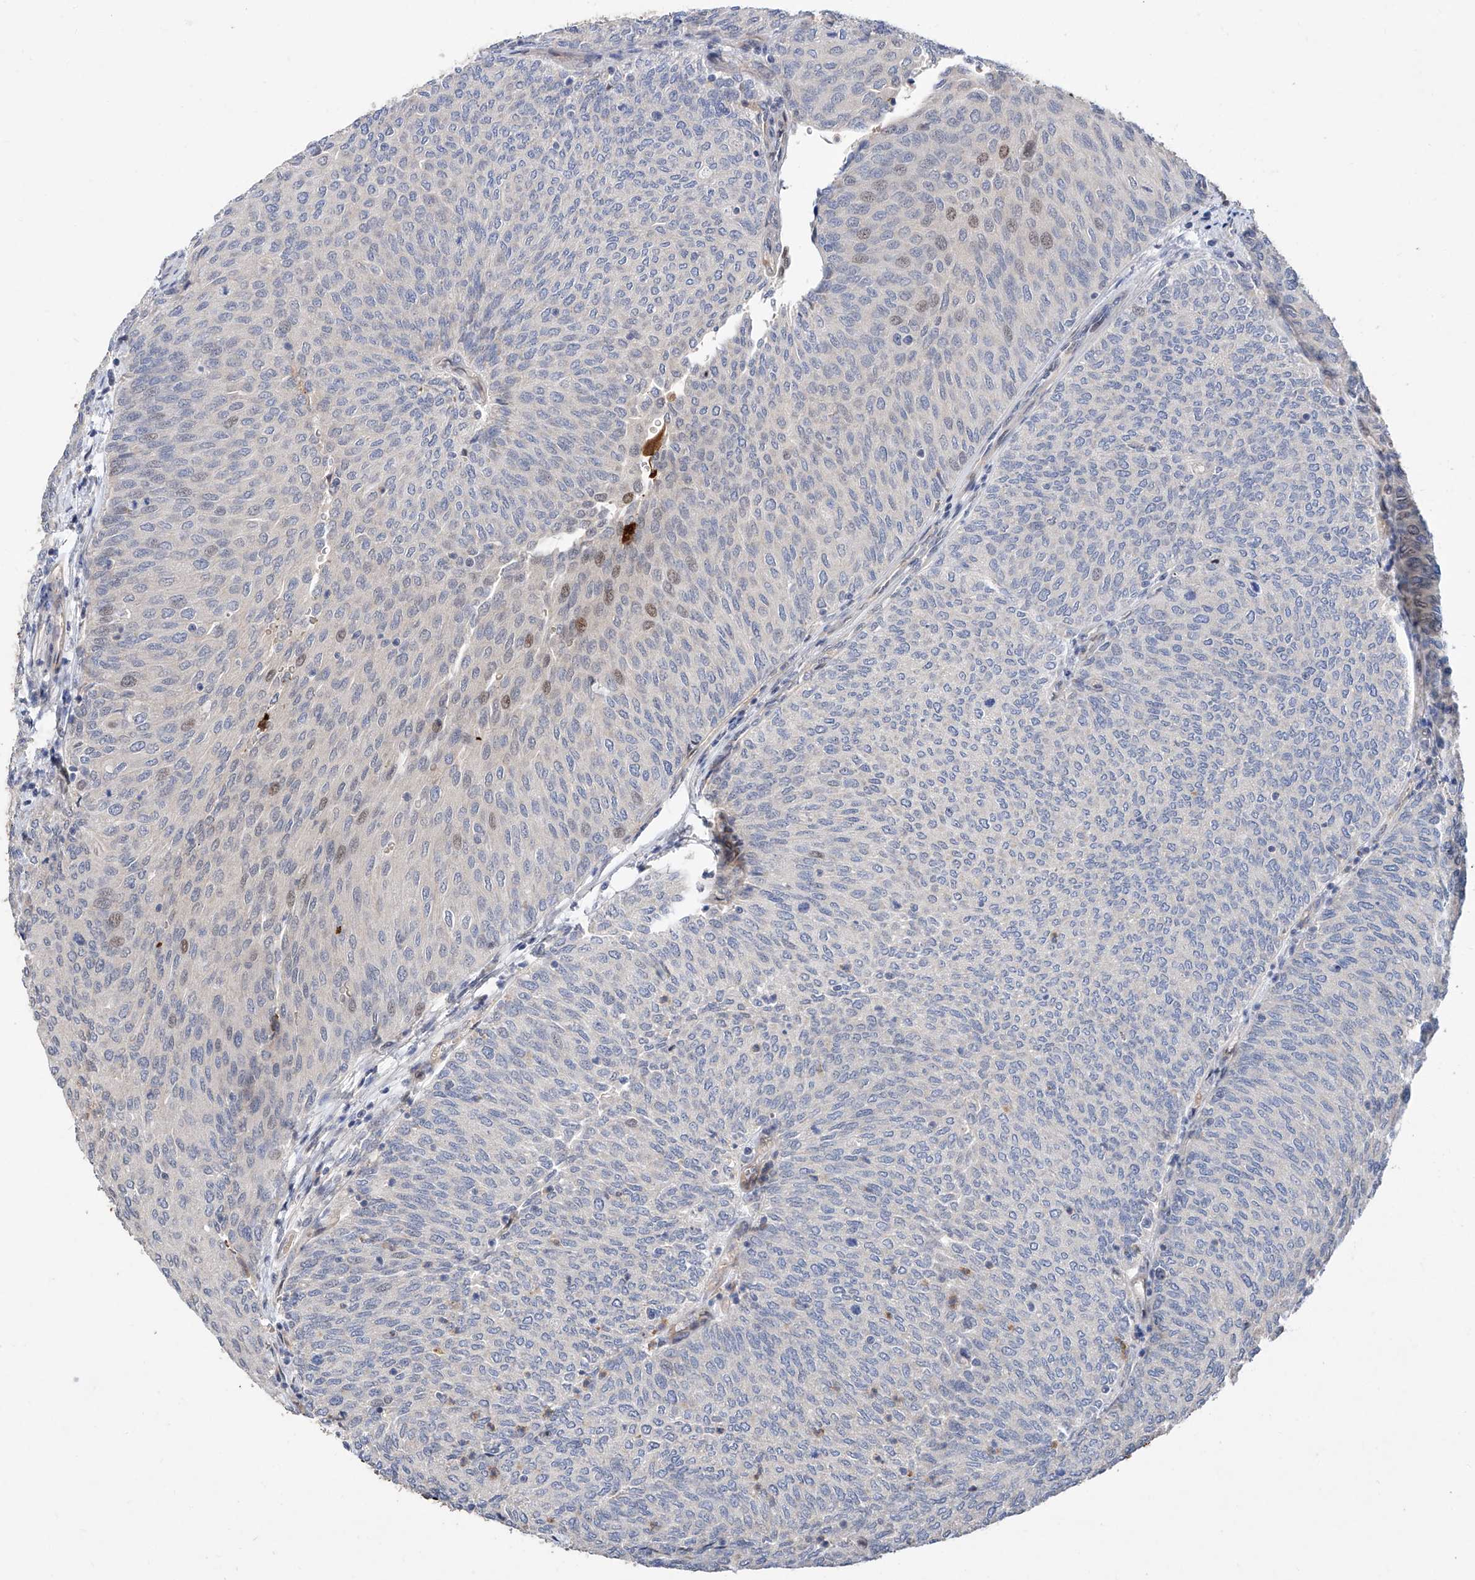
{"staining": {"intensity": "weak", "quantity": "<25%", "location": "nuclear"}, "tissue": "urothelial cancer", "cell_type": "Tumor cells", "image_type": "cancer", "snomed": [{"axis": "morphology", "description": "Urothelial carcinoma, Low grade"}, {"axis": "topography", "description": "Urinary bladder"}], "caption": "Urothelial carcinoma (low-grade) stained for a protein using immunohistochemistry demonstrates no staining tumor cells.", "gene": "FUCA2", "patient": {"sex": "female", "age": 79}}